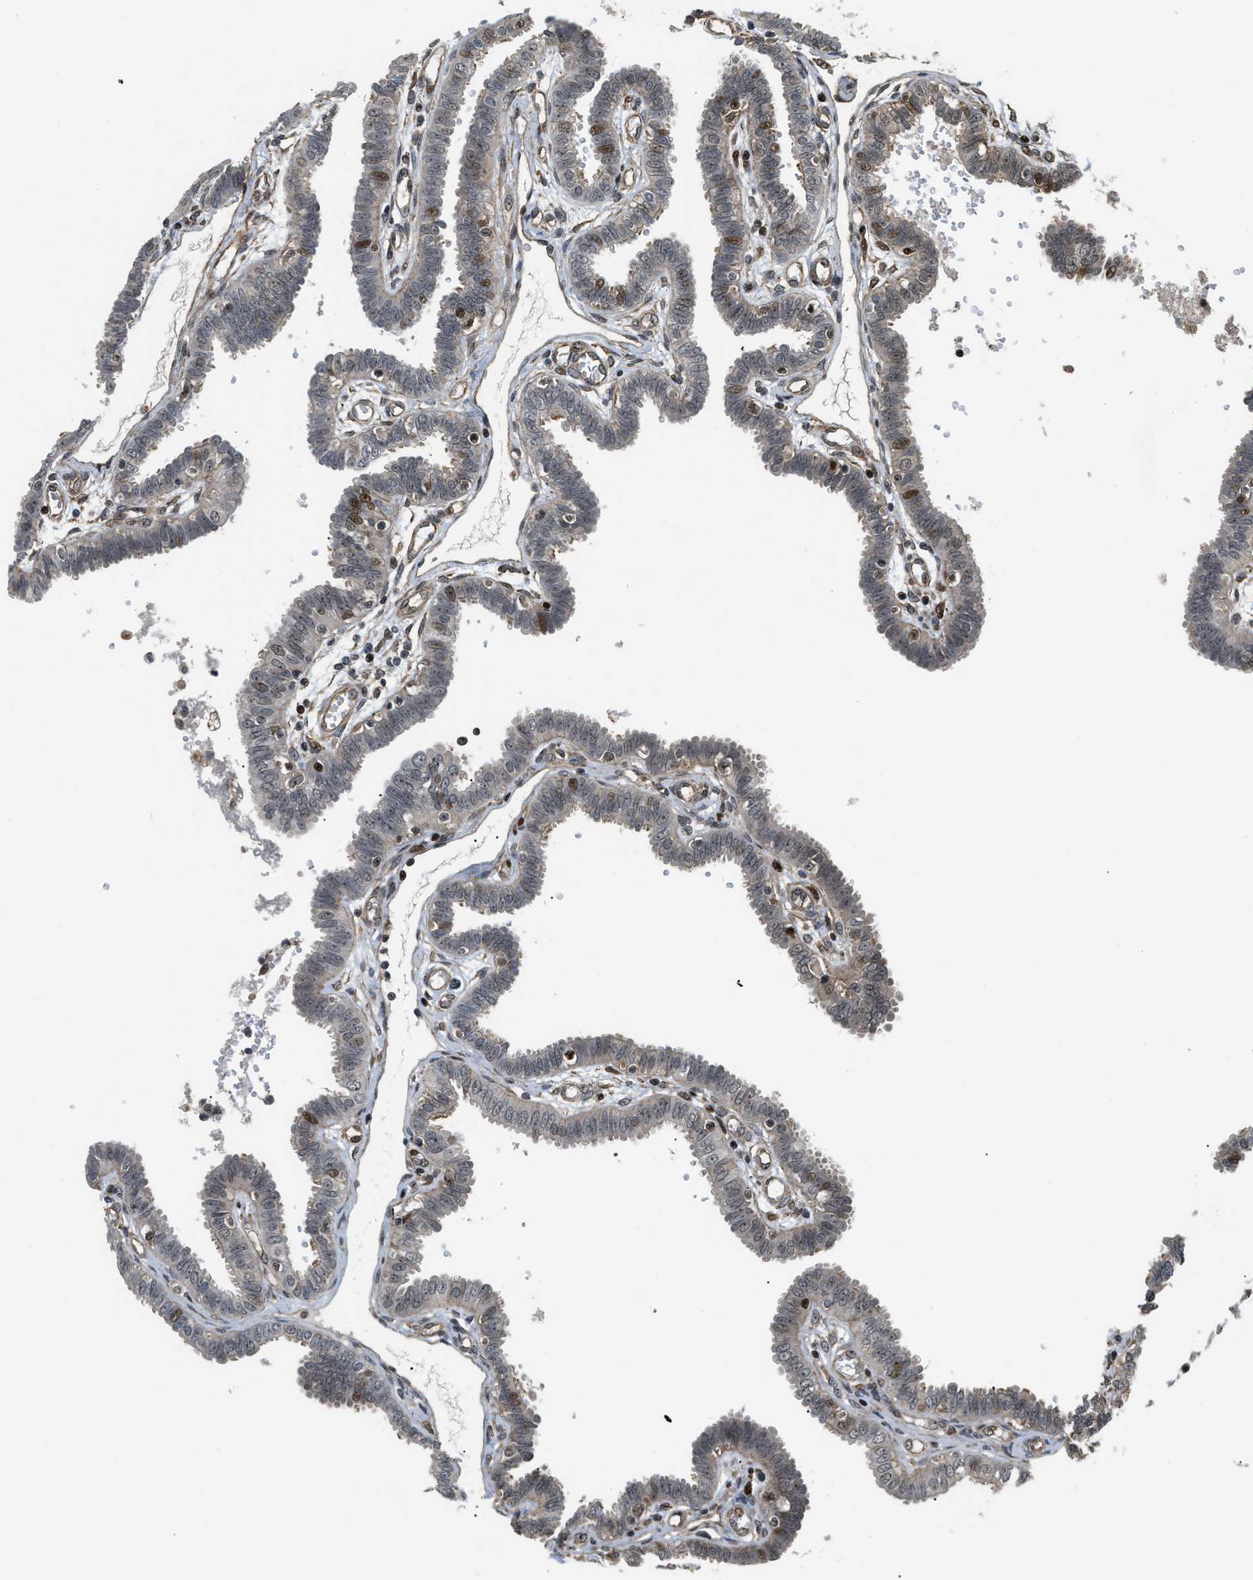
{"staining": {"intensity": "moderate", "quantity": "<25%", "location": "nuclear"}, "tissue": "fallopian tube", "cell_type": "Glandular cells", "image_type": "normal", "snomed": [{"axis": "morphology", "description": "Normal tissue, NOS"}, {"axis": "topography", "description": "Fallopian tube"}], "caption": "High-power microscopy captured an IHC micrograph of unremarkable fallopian tube, revealing moderate nuclear staining in approximately <25% of glandular cells.", "gene": "LTA4H", "patient": {"sex": "female", "age": 32}}